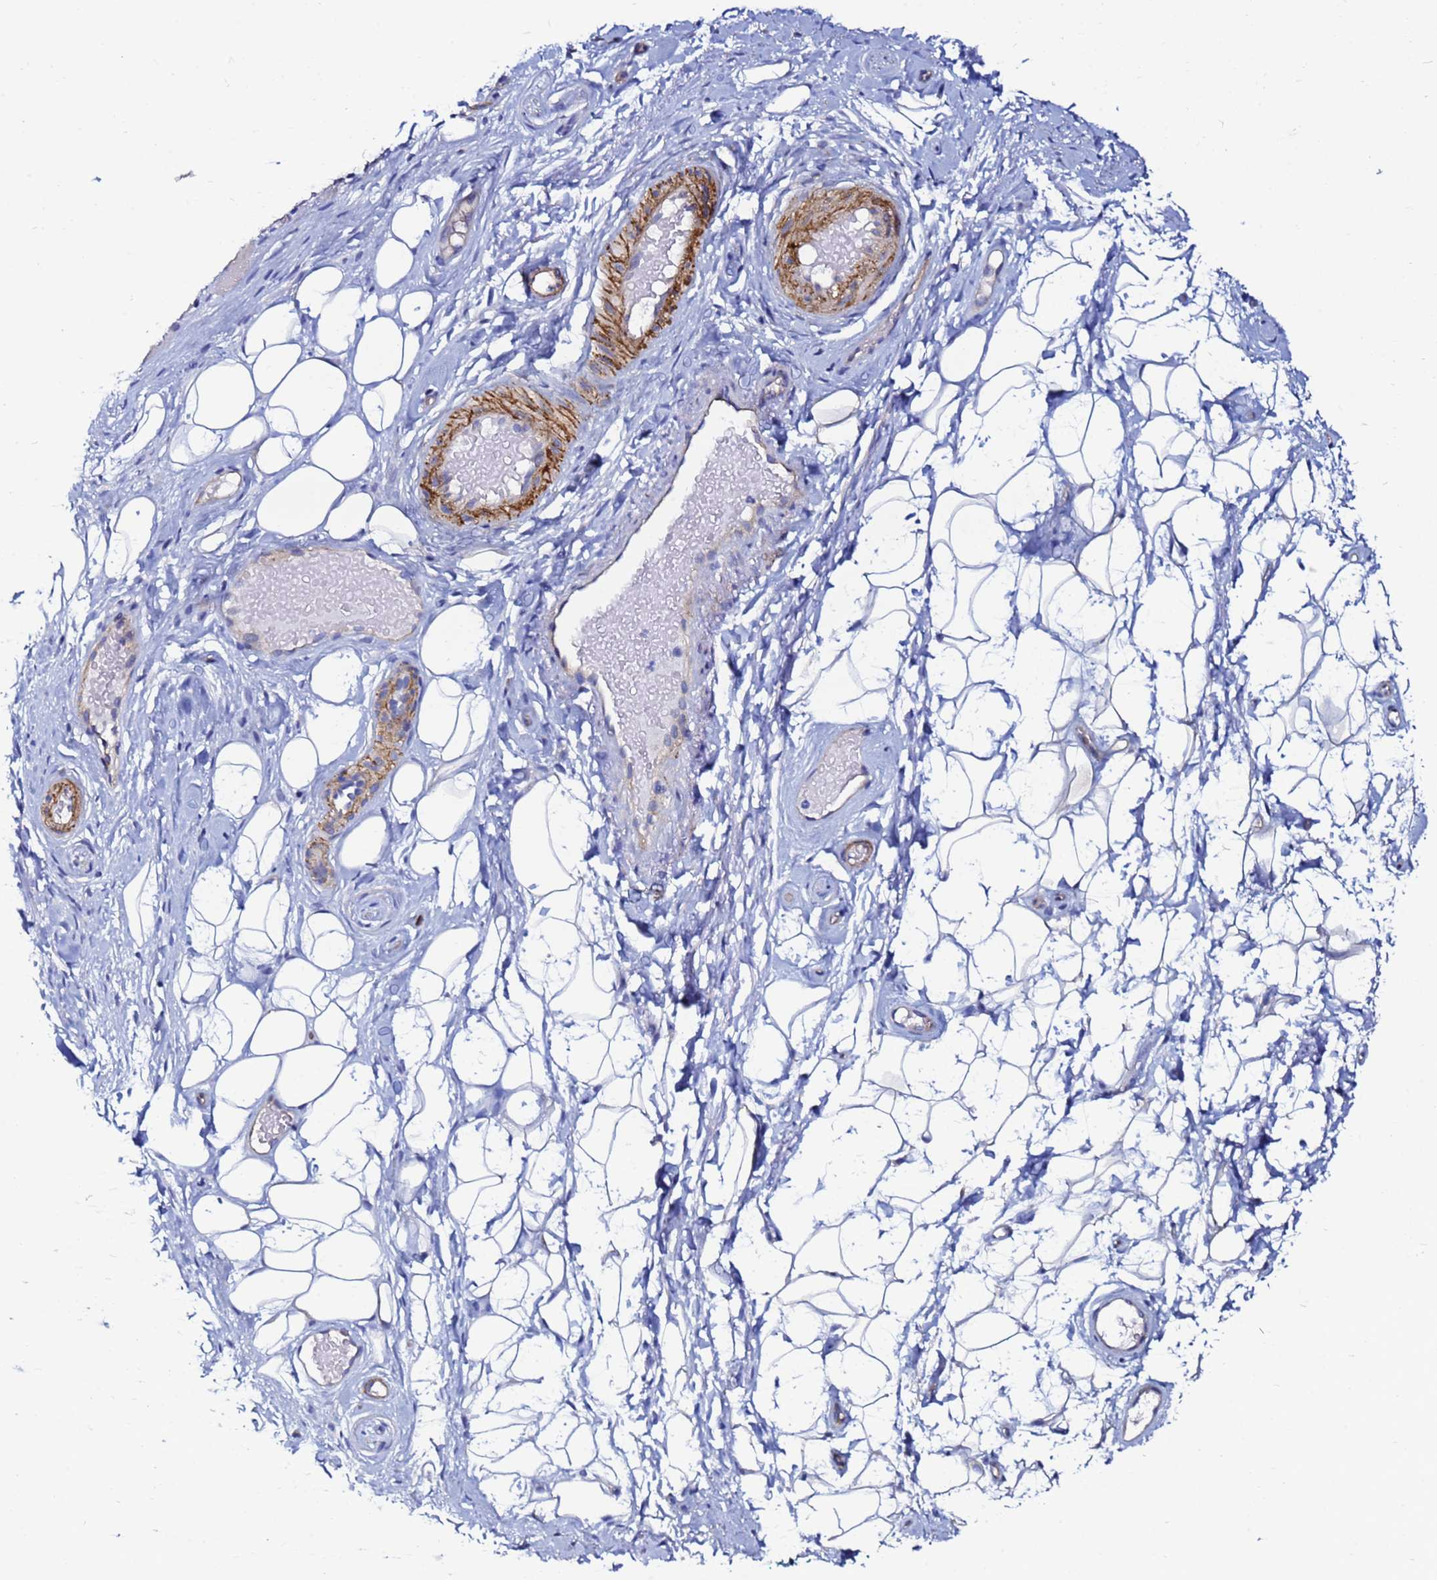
{"staining": {"intensity": "negative", "quantity": "none", "location": "none"}, "tissue": "skin cancer", "cell_type": "Tumor cells", "image_type": "cancer", "snomed": [{"axis": "morphology", "description": "Basal cell carcinoma"}, {"axis": "topography", "description": "Skin"}], "caption": "The micrograph reveals no staining of tumor cells in basal cell carcinoma (skin). (Stains: DAB IHC with hematoxylin counter stain, Microscopy: brightfield microscopy at high magnification).", "gene": "DEFB104A", "patient": {"sex": "male", "age": 62}}